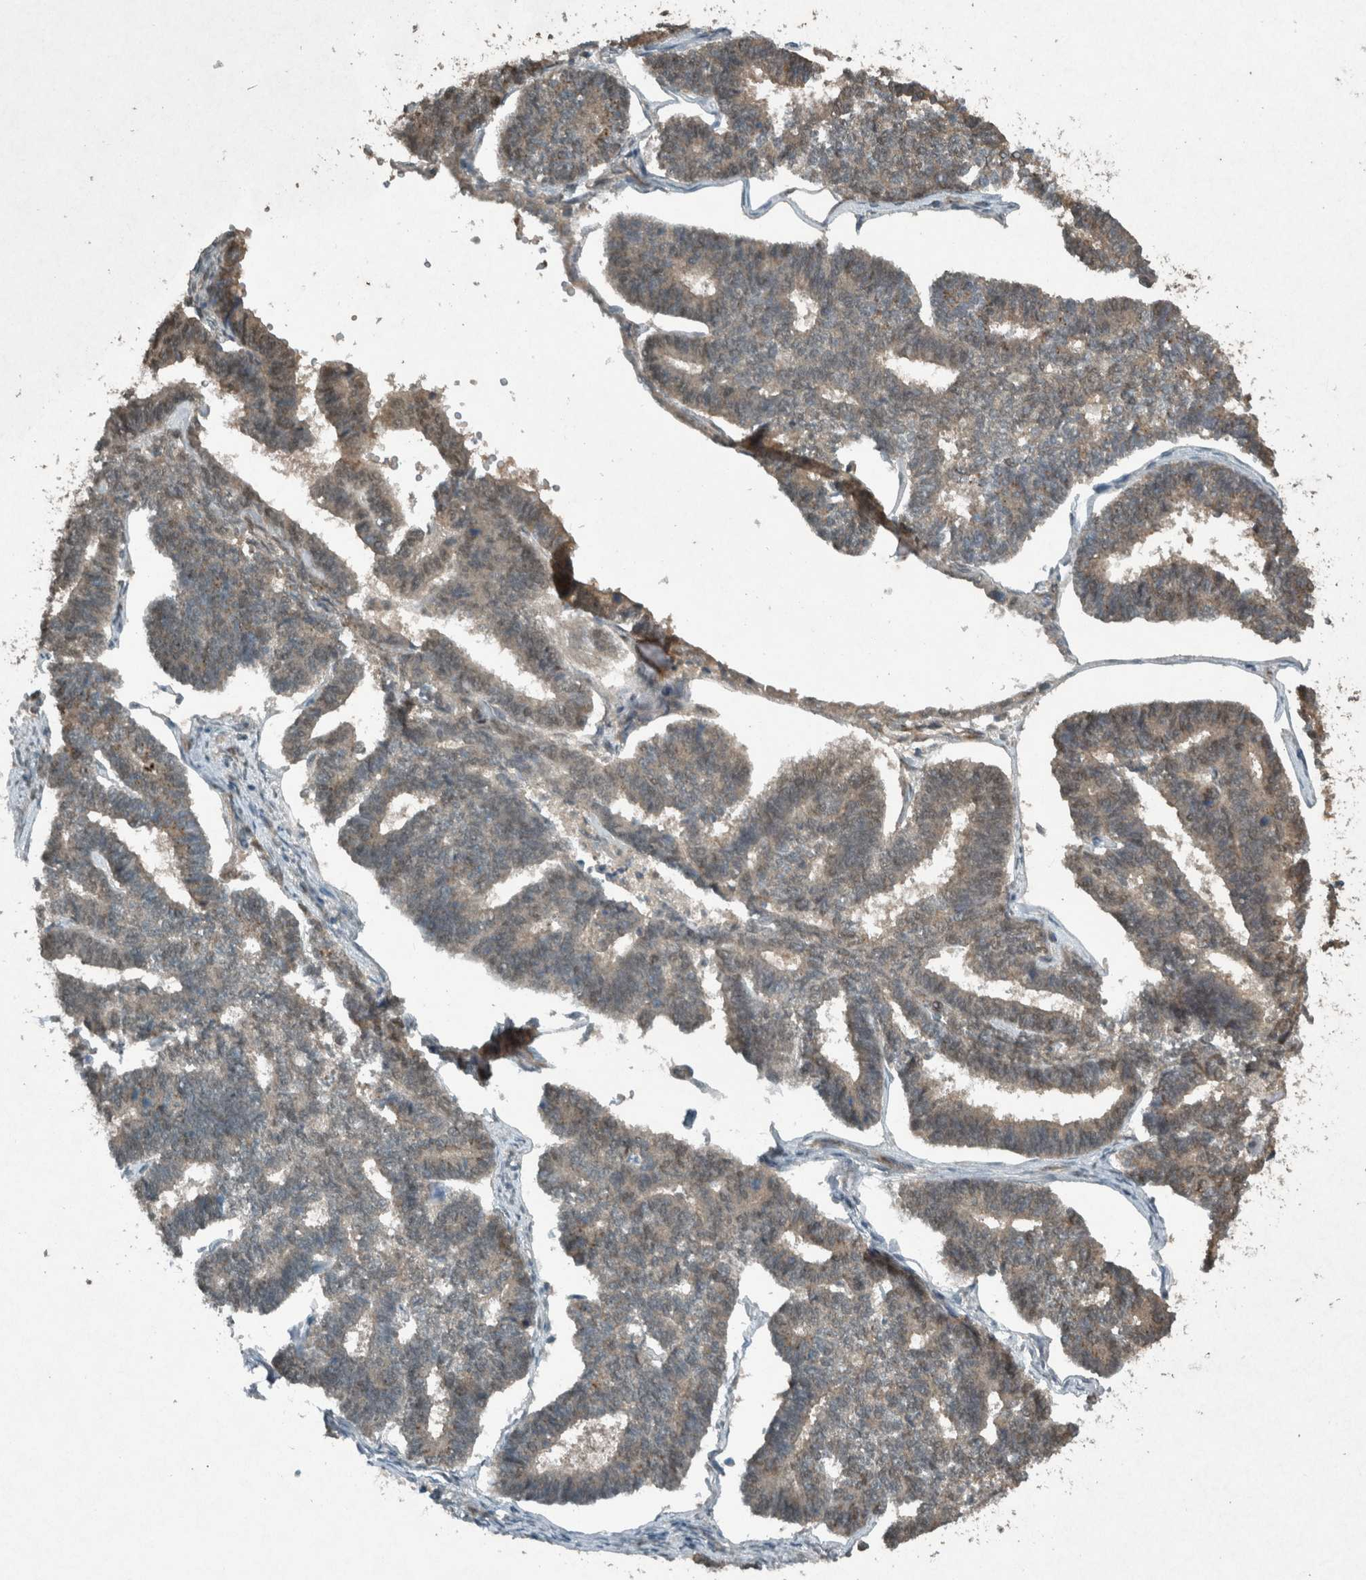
{"staining": {"intensity": "weak", "quantity": "25%-75%", "location": "cytoplasmic/membranous"}, "tissue": "endometrial cancer", "cell_type": "Tumor cells", "image_type": "cancer", "snomed": [{"axis": "morphology", "description": "Adenocarcinoma, NOS"}, {"axis": "topography", "description": "Endometrium"}], "caption": "Immunohistochemistry (IHC) (DAB) staining of endometrial adenocarcinoma shows weak cytoplasmic/membranous protein expression in about 25%-75% of tumor cells.", "gene": "ARHGEF12", "patient": {"sex": "female", "age": 70}}